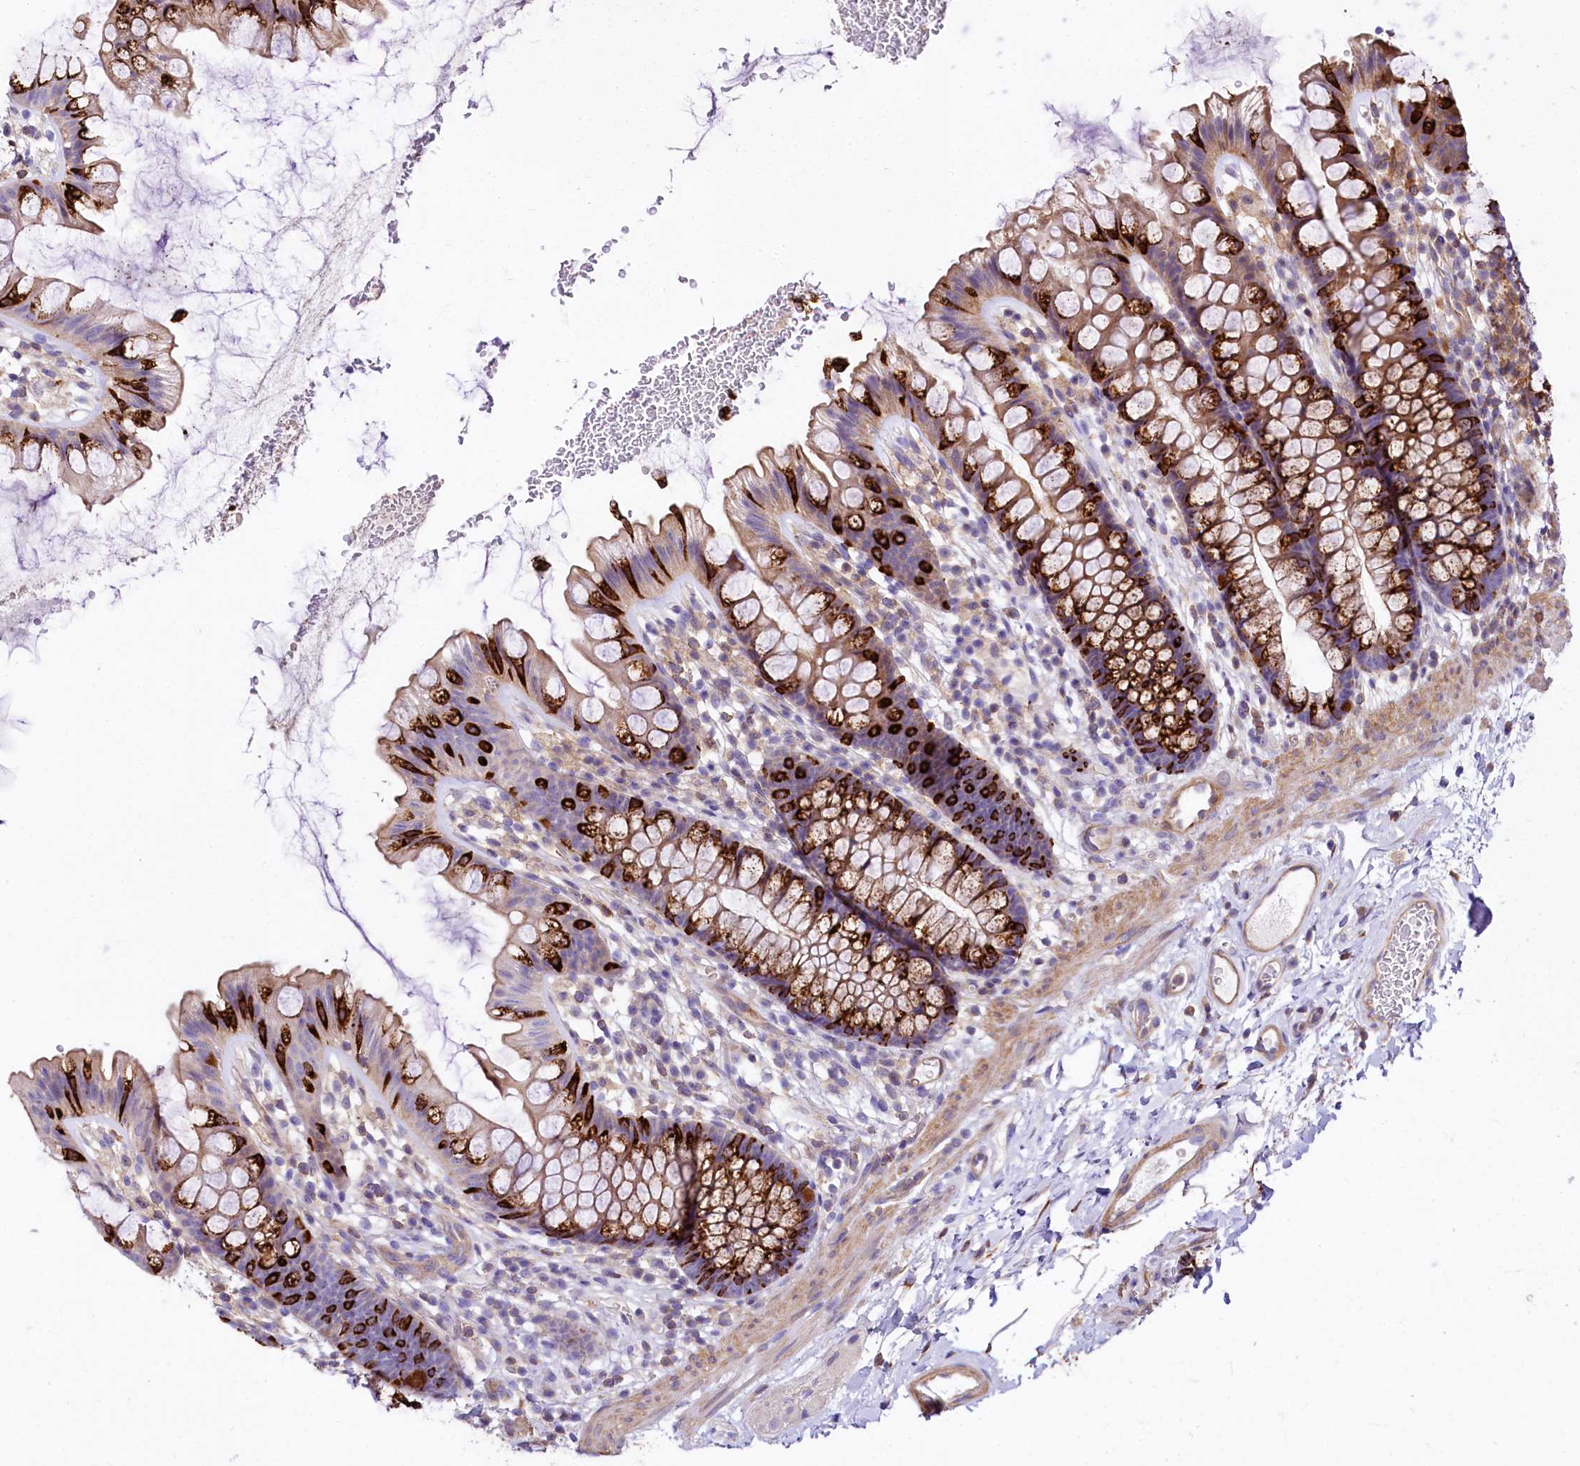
{"staining": {"intensity": "negative", "quantity": "none", "location": "none"}, "tissue": "colon", "cell_type": "Endothelial cells", "image_type": "normal", "snomed": [{"axis": "morphology", "description": "Normal tissue, NOS"}, {"axis": "topography", "description": "Colon"}], "caption": "Human colon stained for a protein using immunohistochemistry (IHC) demonstrates no expression in endothelial cells.", "gene": "FCHSD2", "patient": {"sex": "female", "age": 62}}